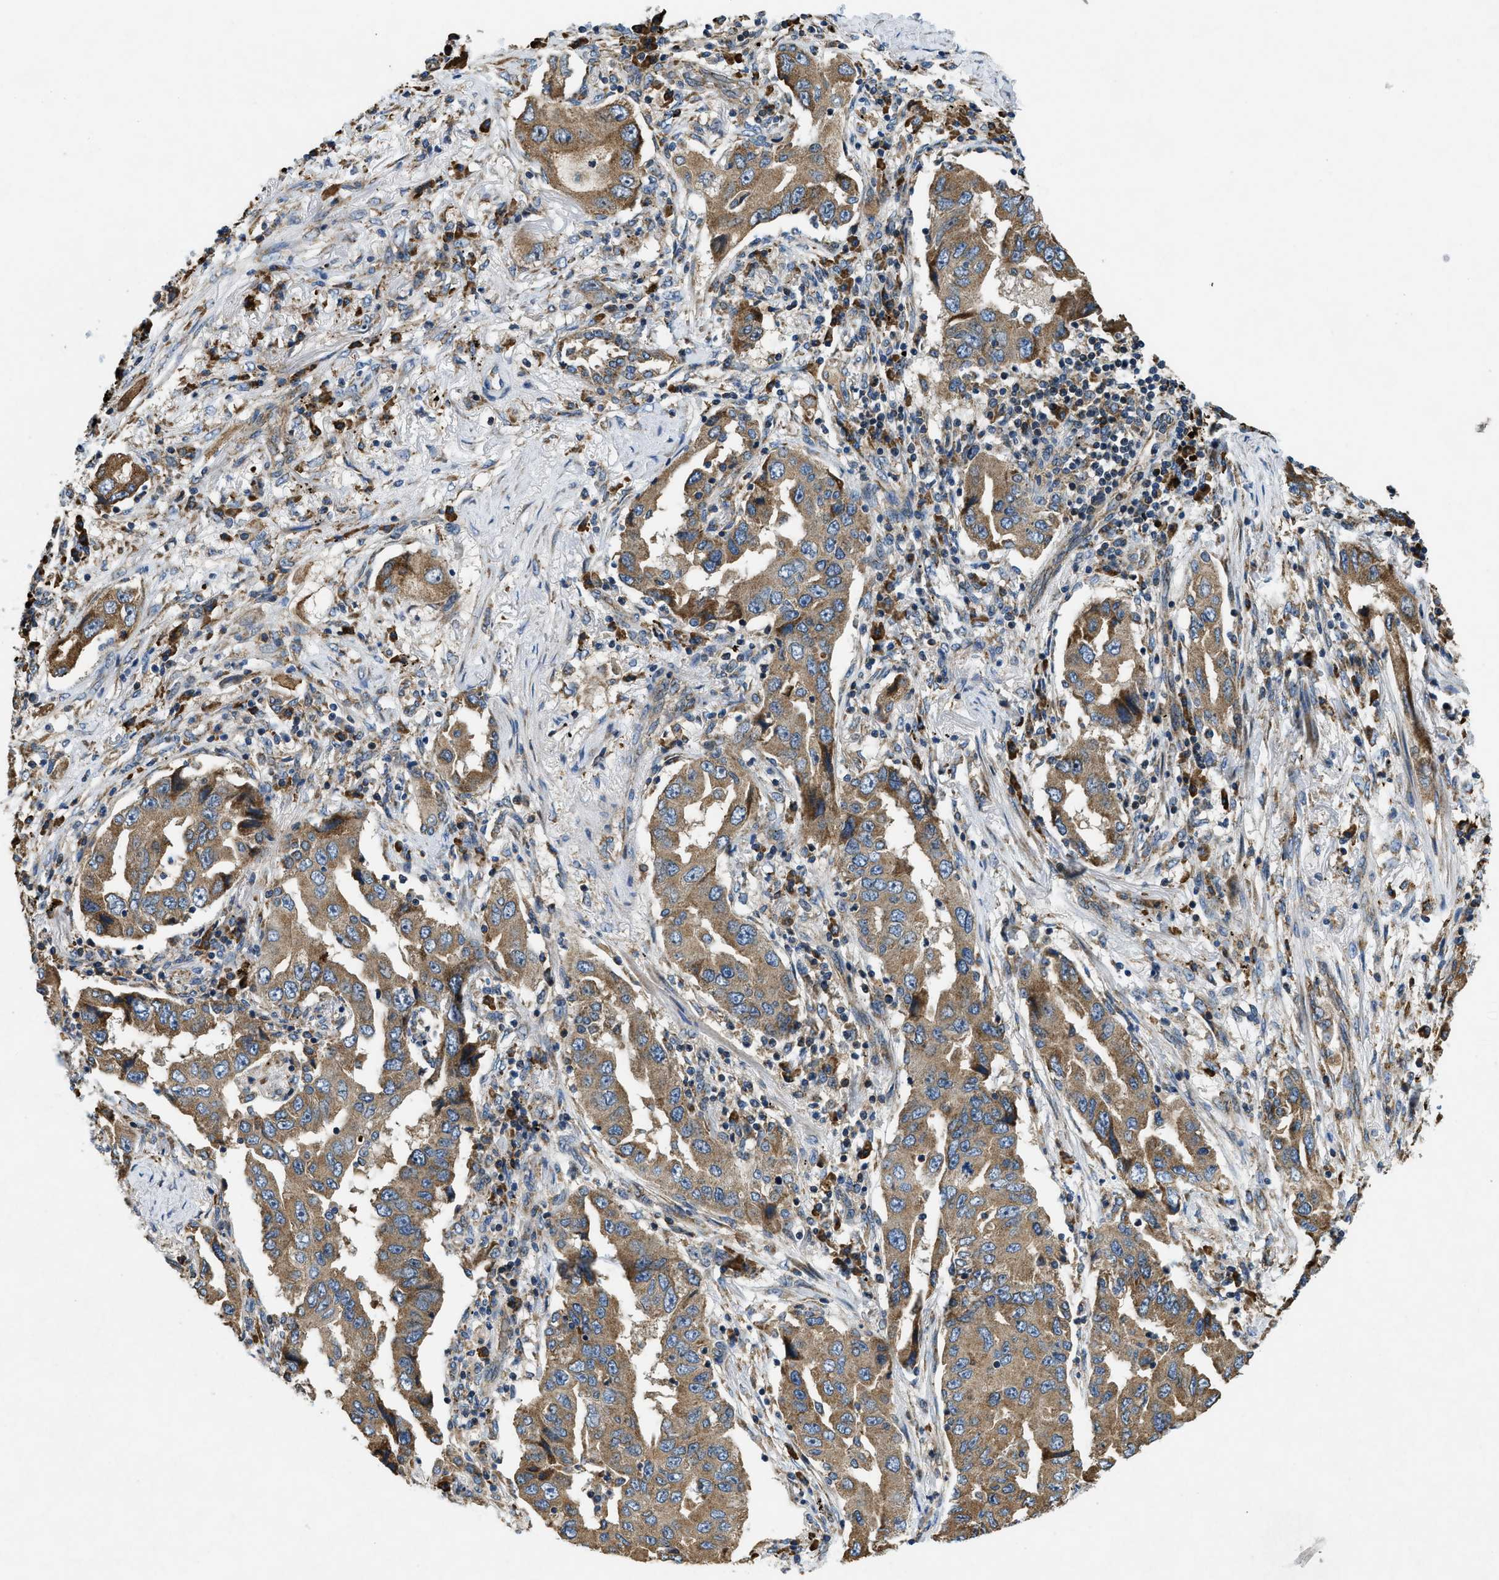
{"staining": {"intensity": "moderate", "quantity": ">75%", "location": "cytoplasmic/membranous"}, "tissue": "lung cancer", "cell_type": "Tumor cells", "image_type": "cancer", "snomed": [{"axis": "morphology", "description": "Adenocarcinoma, NOS"}, {"axis": "topography", "description": "Lung"}], "caption": "Protein staining by immunohistochemistry exhibits moderate cytoplasmic/membranous positivity in approximately >75% of tumor cells in lung cancer.", "gene": "CSPG4", "patient": {"sex": "female", "age": 65}}